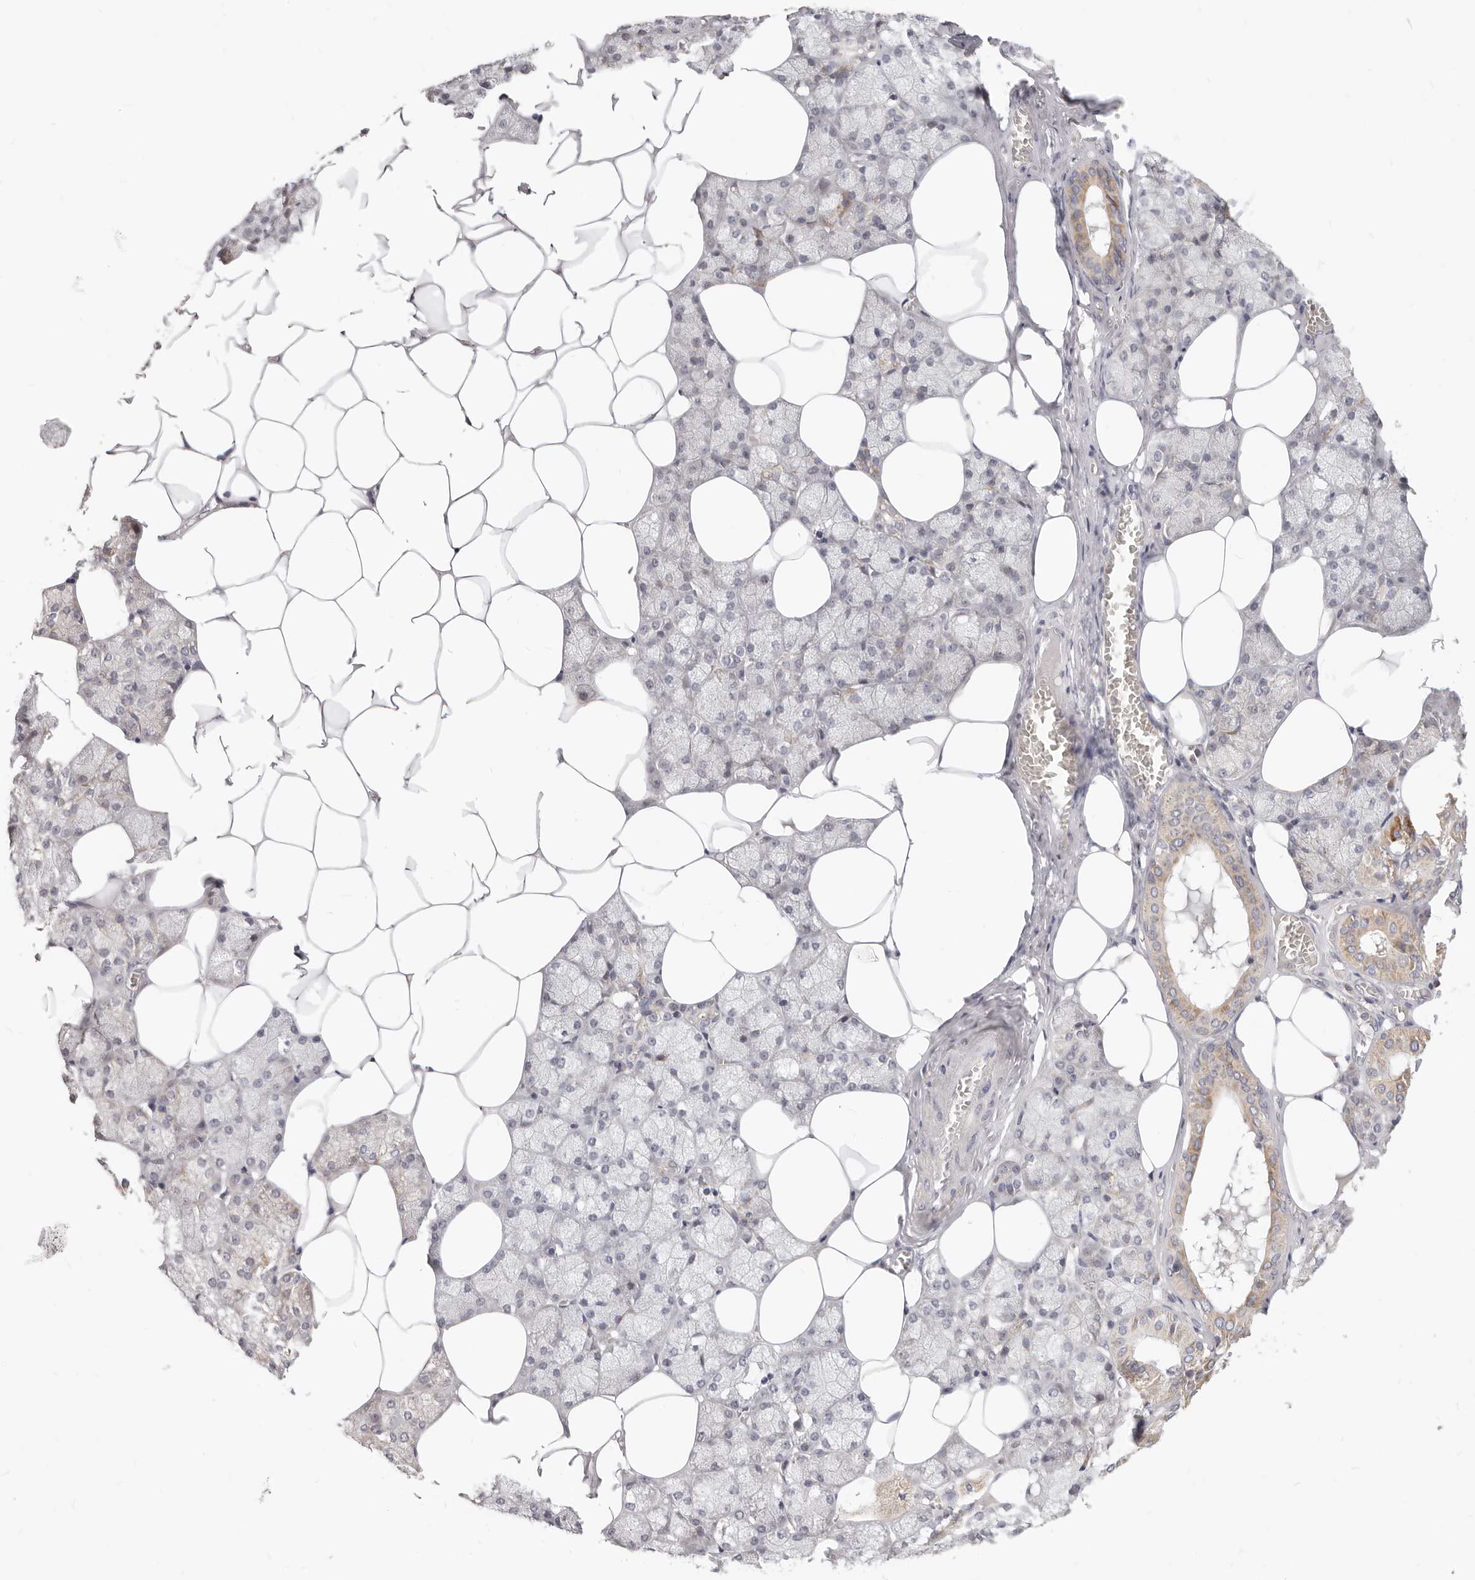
{"staining": {"intensity": "moderate", "quantity": "25%-75%", "location": "cytoplasmic/membranous"}, "tissue": "salivary gland", "cell_type": "Glandular cells", "image_type": "normal", "snomed": [{"axis": "morphology", "description": "Normal tissue, NOS"}, {"axis": "topography", "description": "Salivary gland"}], "caption": "Salivary gland stained with immunohistochemistry (IHC) shows moderate cytoplasmic/membranous staining in about 25%-75% of glandular cells. Using DAB (brown) and hematoxylin (blue) stains, captured at high magnification using brightfield microscopy.", "gene": "TFB2M", "patient": {"sex": "male", "age": 62}}